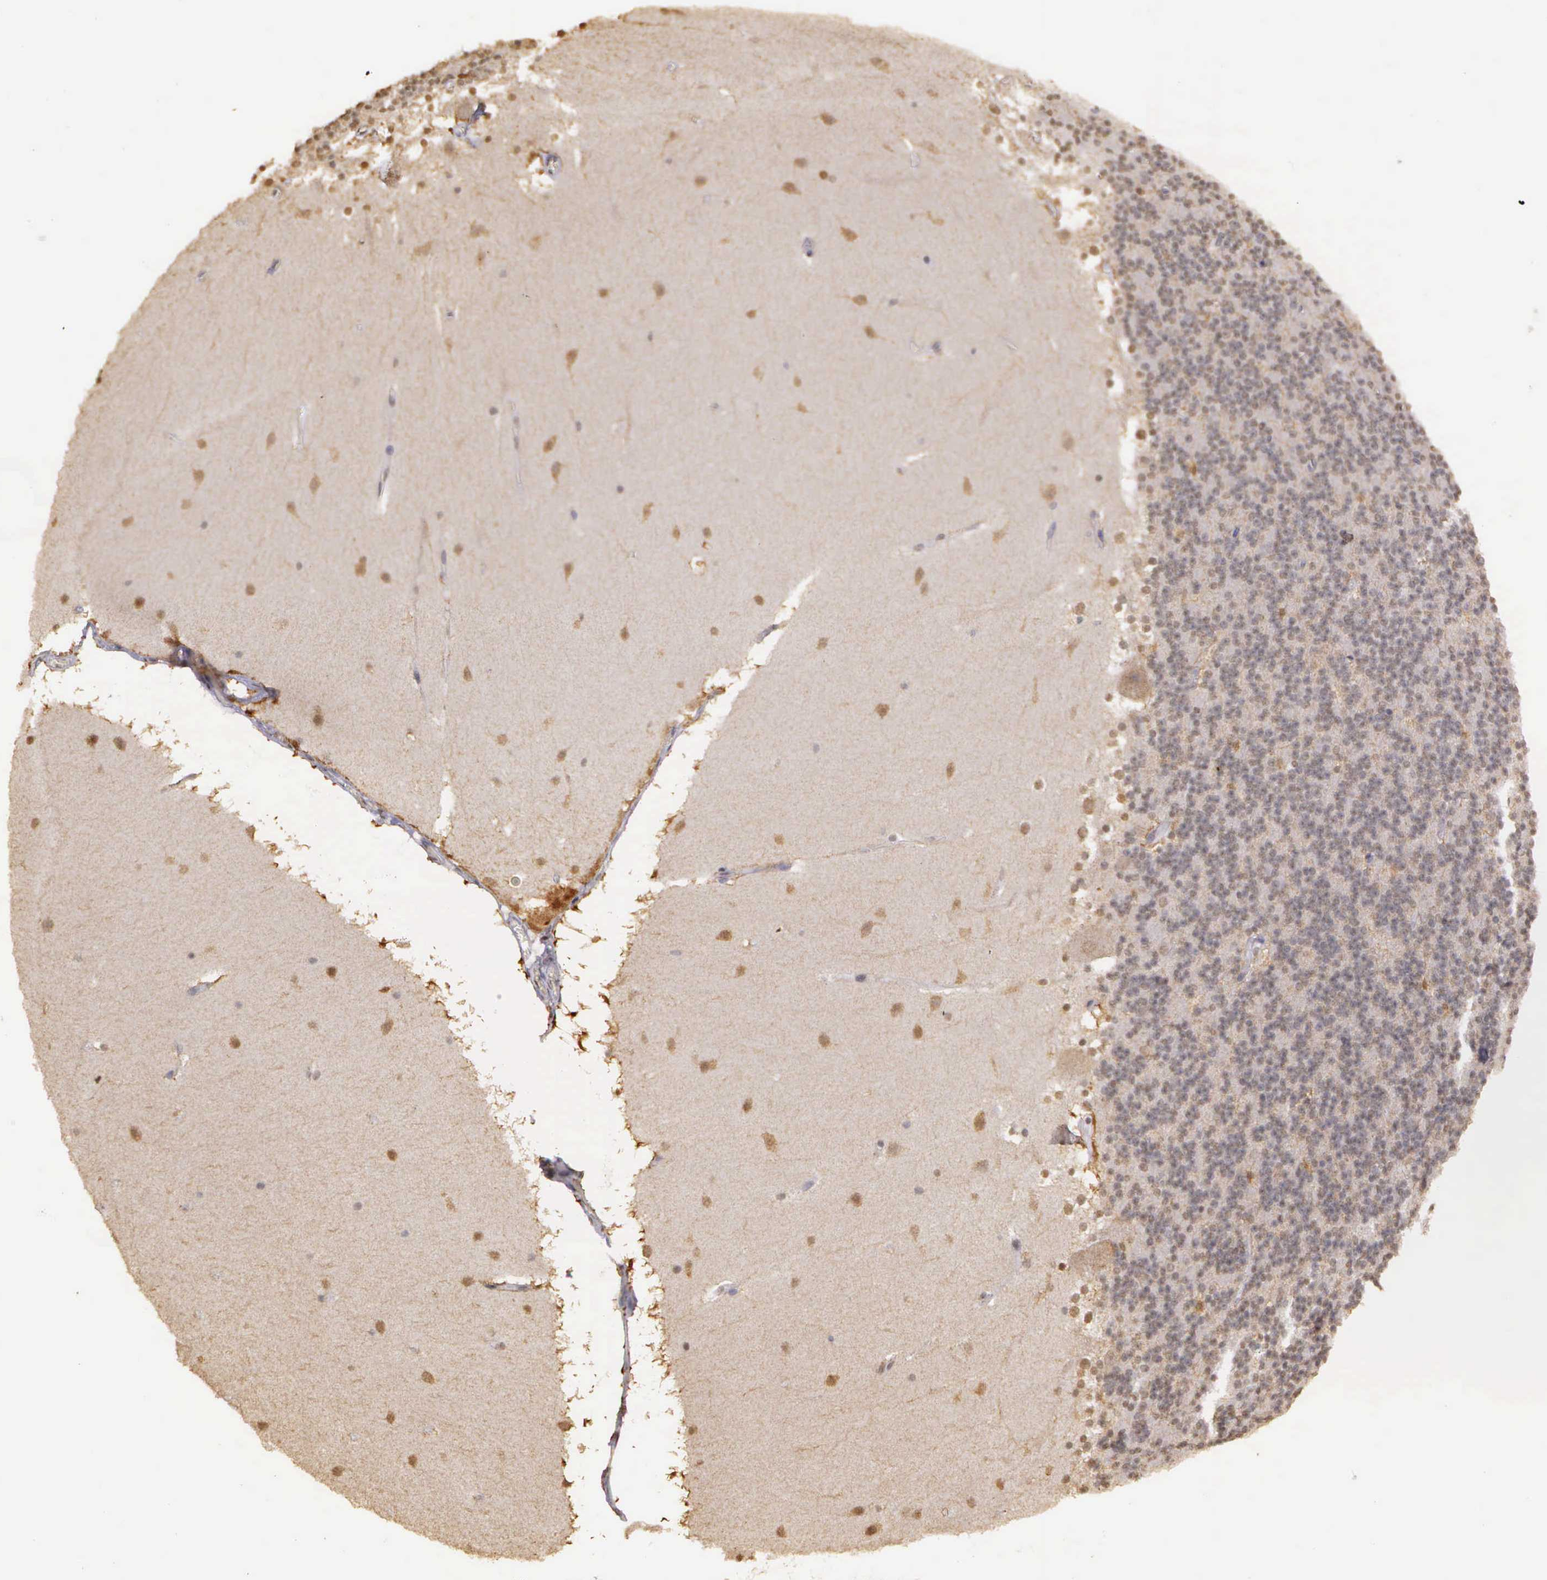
{"staining": {"intensity": "weak", "quantity": "25%-75%", "location": "nuclear"}, "tissue": "cerebellum", "cell_type": "Cells in granular layer", "image_type": "normal", "snomed": [{"axis": "morphology", "description": "Normal tissue, NOS"}, {"axis": "topography", "description": "Cerebellum"}], "caption": "Cerebellum stained with a brown dye shows weak nuclear positive staining in about 25%-75% of cells in granular layer.", "gene": "ARMCX5", "patient": {"sex": "female", "age": 19}}